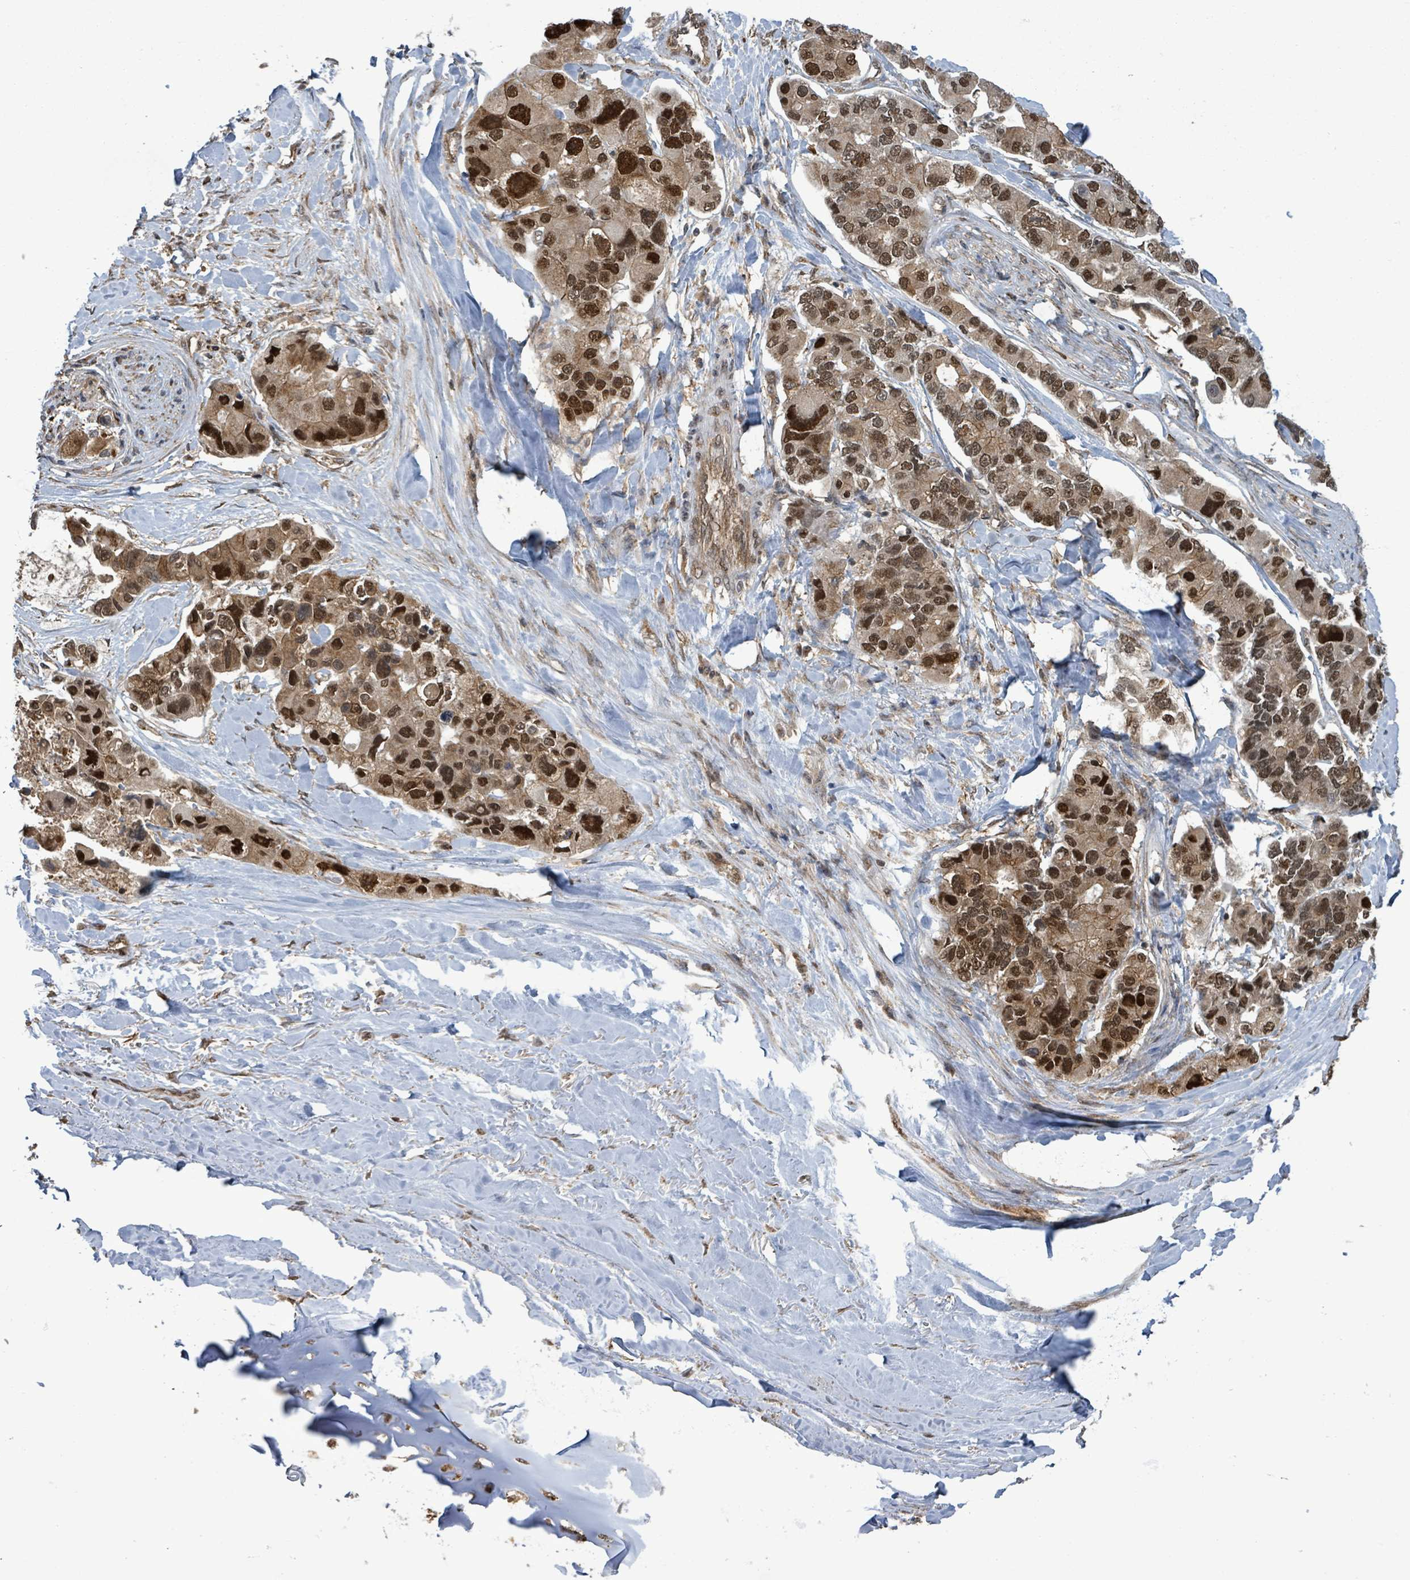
{"staining": {"intensity": "strong", "quantity": ">75%", "location": "cytoplasmic/membranous,nuclear"}, "tissue": "lung cancer", "cell_type": "Tumor cells", "image_type": "cancer", "snomed": [{"axis": "morphology", "description": "Adenocarcinoma, NOS"}, {"axis": "topography", "description": "Lung"}], "caption": "A high-resolution histopathology image shows immunohistochemistry (IHC) staining of lung cancer (adenocarcinoma), which exhibits strong cytoplasmic/membranous and nuclear staining in about >75% of tumor cells. (DAB = brown stain, brightfield microscopy at high magnification).", "gene": "KLC1", "patient": {"sex": "female", "age": 54}}